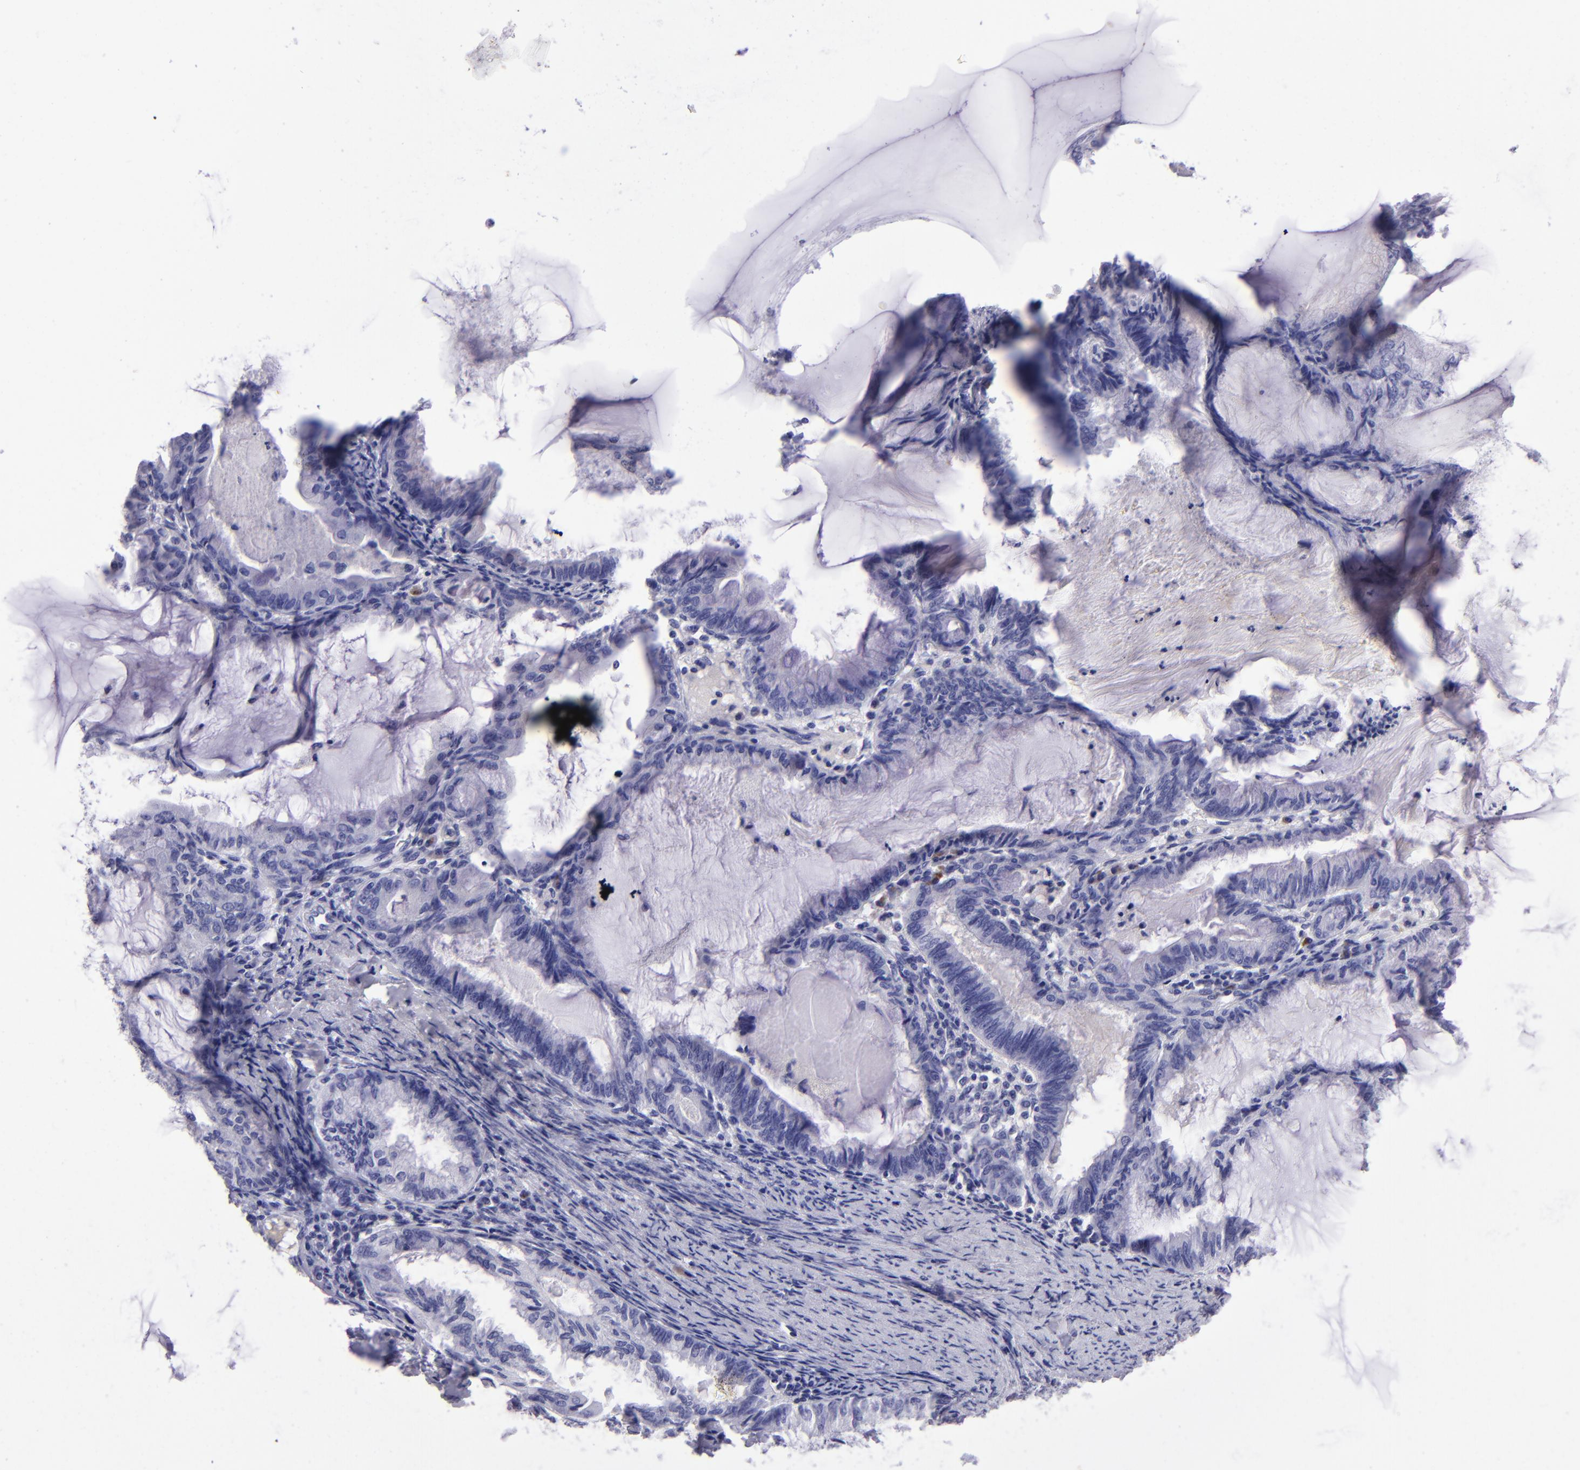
{"staining": {"intensity": "negative", "quantity": "none", "location": "none"}, "tissue": "endometrial cancer", "cell_type": "Tumor cells", "image_type": "cancer", "snomed": [{"axis": "morphology", "description": "Adenocarcinoma, NOS"}, {"axis": "topography", "description": "Endometrium"}], "caption": "This is an IHC photomicrograph of human endometrial cancer (adenocarcinoma). There is no positivity in tumor cells.", "gene": "TYRP1", "patient": {"sex": "female", "age": 86}}